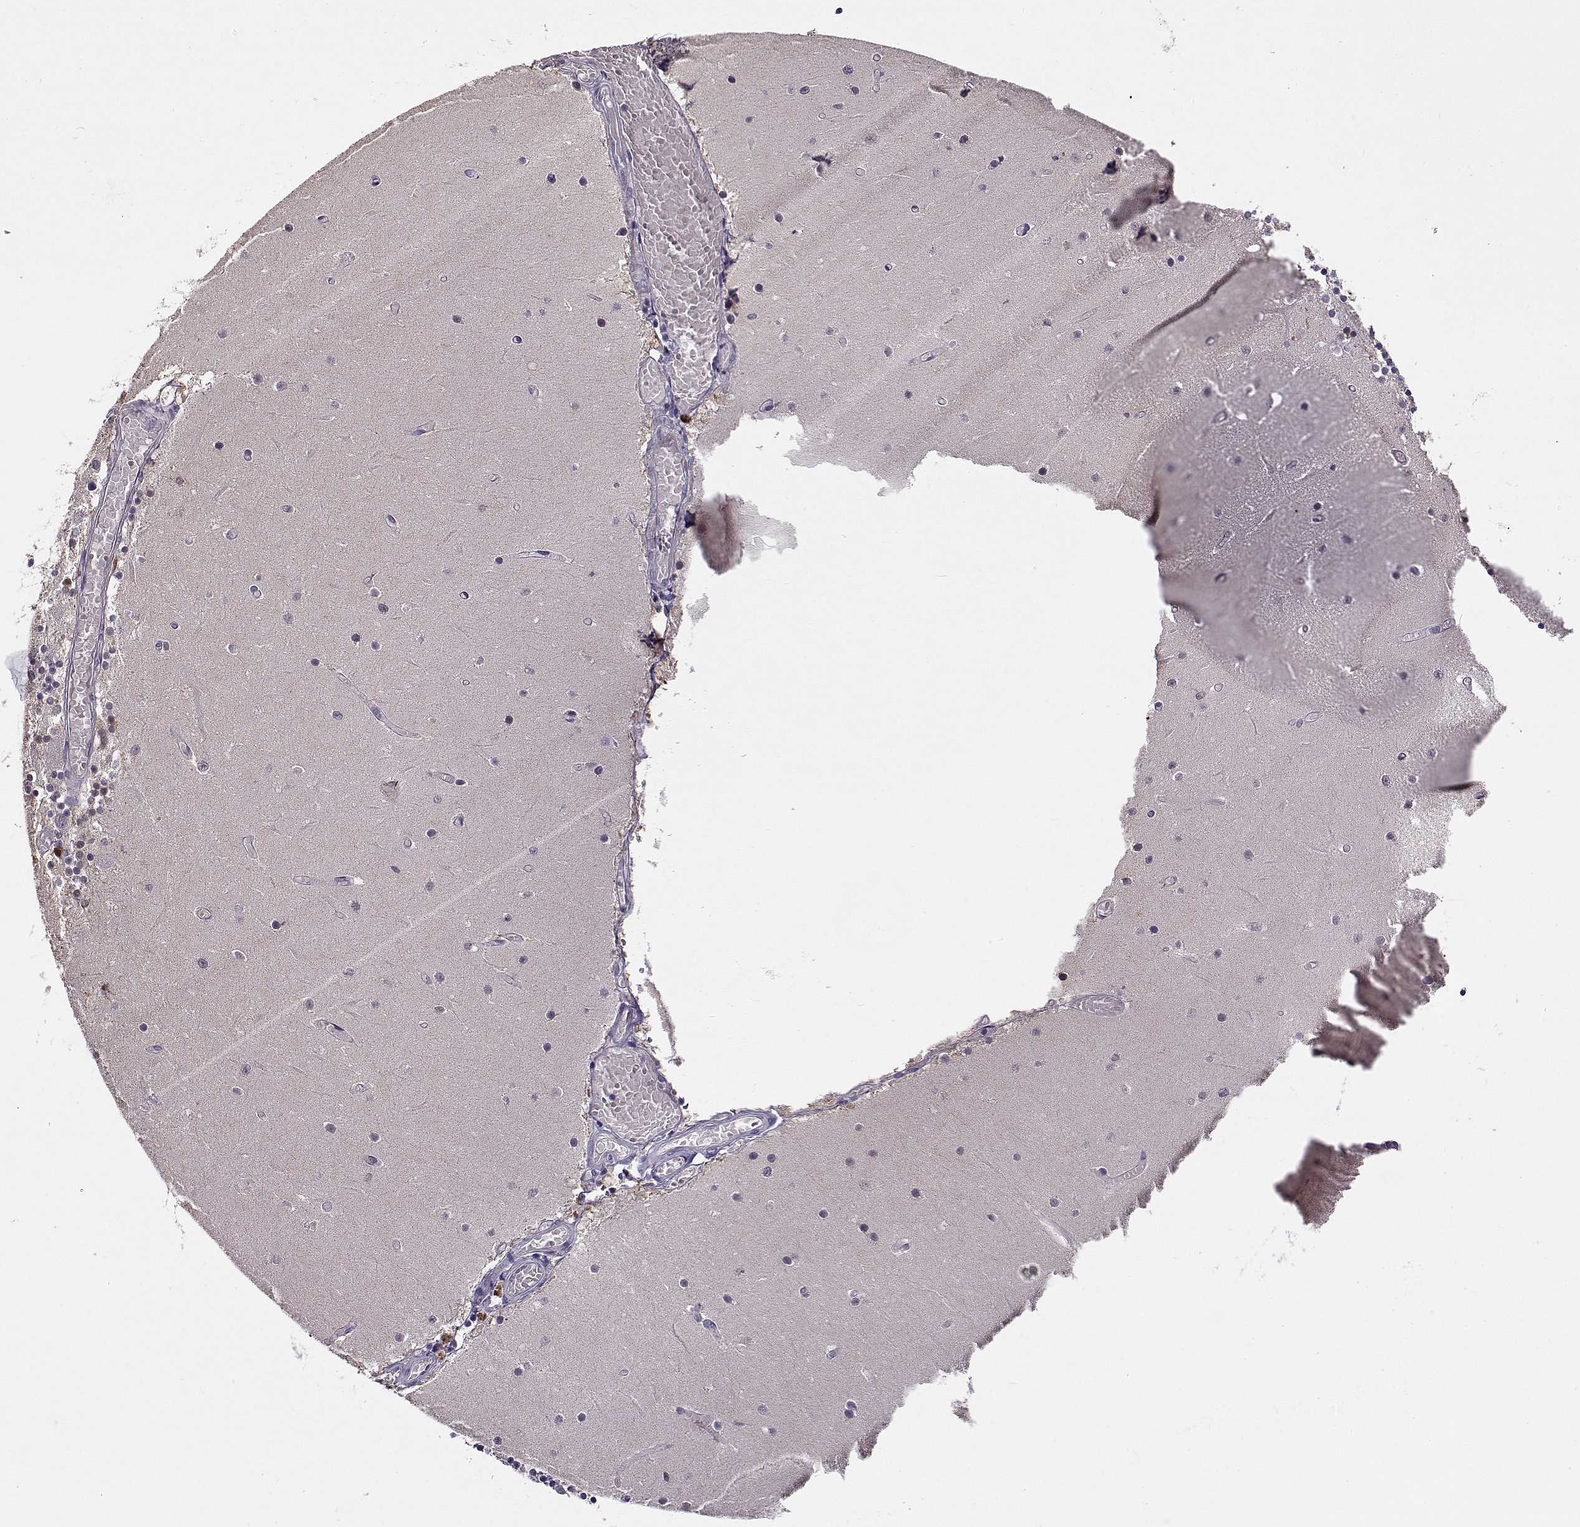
{"staining": {"intensity": "negative", "quantity": "none", "location": "none"}, "tissue": "cerebellum", "cell_type": "Cells in granular layer", "image_type": "normal", "snomed": [{"axis": "morphology", "description": "Normal tissue, NOS"}, {"axis": "topography", "description": "Cerebellum"}], "caption": "This is an immunohistochemistry (IHC) histopathology image of normal human cerebellum. There is no staining in cells in granular layer.", "gene": "UCP3", "patient": {"sex": "female", "age": 28}}